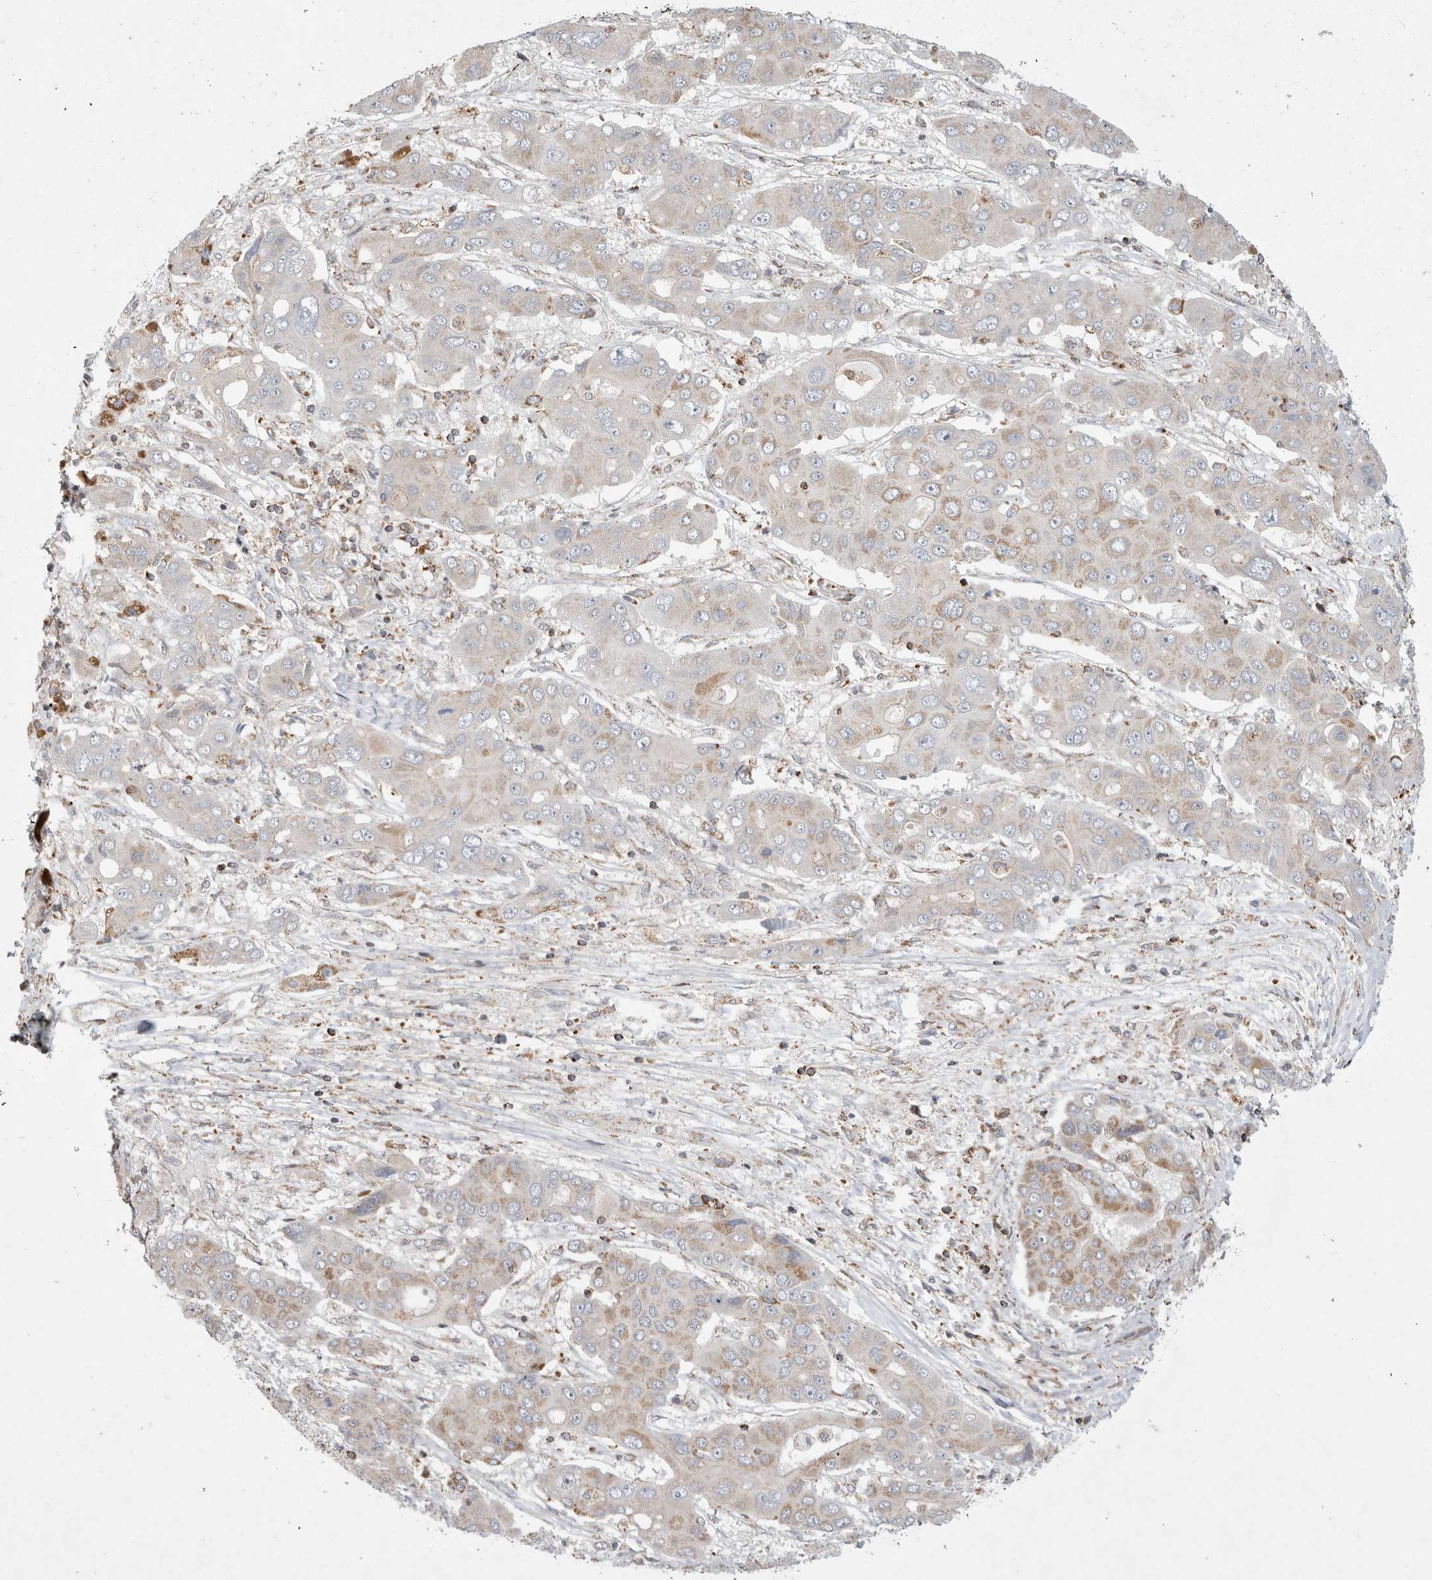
{"staining": {"intensity": "moderate", "quantity": "<25%", "location": "cytoplasmic/membranous"}, "tissue": "liver cancer", "cell_type": "Tumor cells", "image_type": "cancer", "snomed": [{"axis": "morphology", "description": "Cholangiocarcinoma"}, {"axis": "topography", "description": "Liver"}], "caption": "Protein expression by immunohistochemistry reveals moderate cytoplasmic/membranous expression in about <25% of tumor cells in liver cholangiocarcinoma. The staining is performed using DAB (3,3'-diaminobenzidine) brown chromogen to label protein expression. The nuclei are counter-stained blue using hematoxylin.", "gene": "MPZL1", "patient": {"sex": "male", "age": 67}}